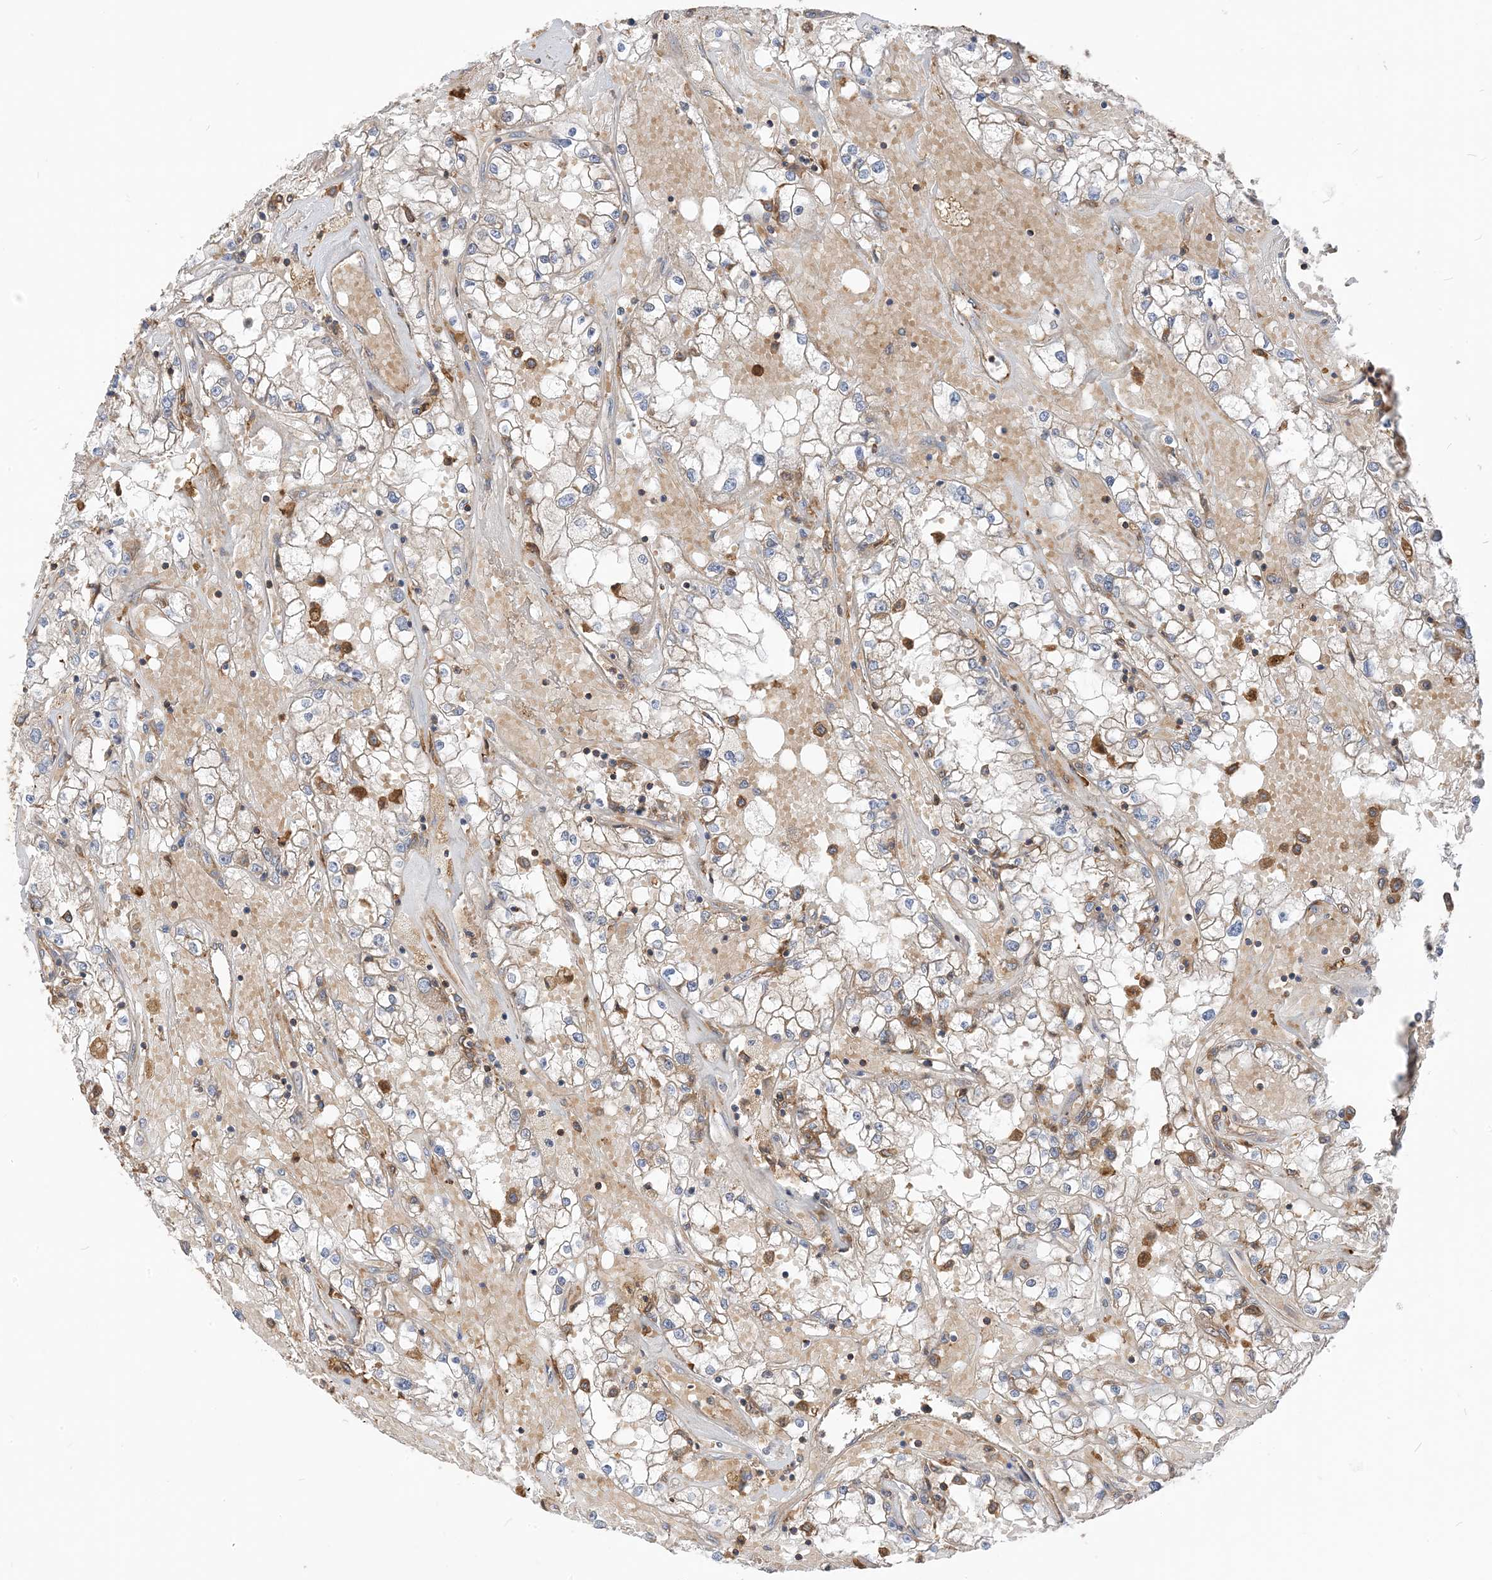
{"staining": {"intensity": "moderate", "quantity": "<25%", "location": "cytoplasmic/membranous"}, "tissue": "renal cancer", "cell_type": "Tumor cells", "image_type": "cancer", "snomed": [{"axis": "morphology", "description": "Adenocarcinoma, NOS"}, {"axis": "topography", "description": "Kidney"}], "caption": "Human renal cancer stained with a protein marker displays moderate staining in tumor cells.", "gene": "PARVG", "patient": {"sex": "male", "age": 56}}